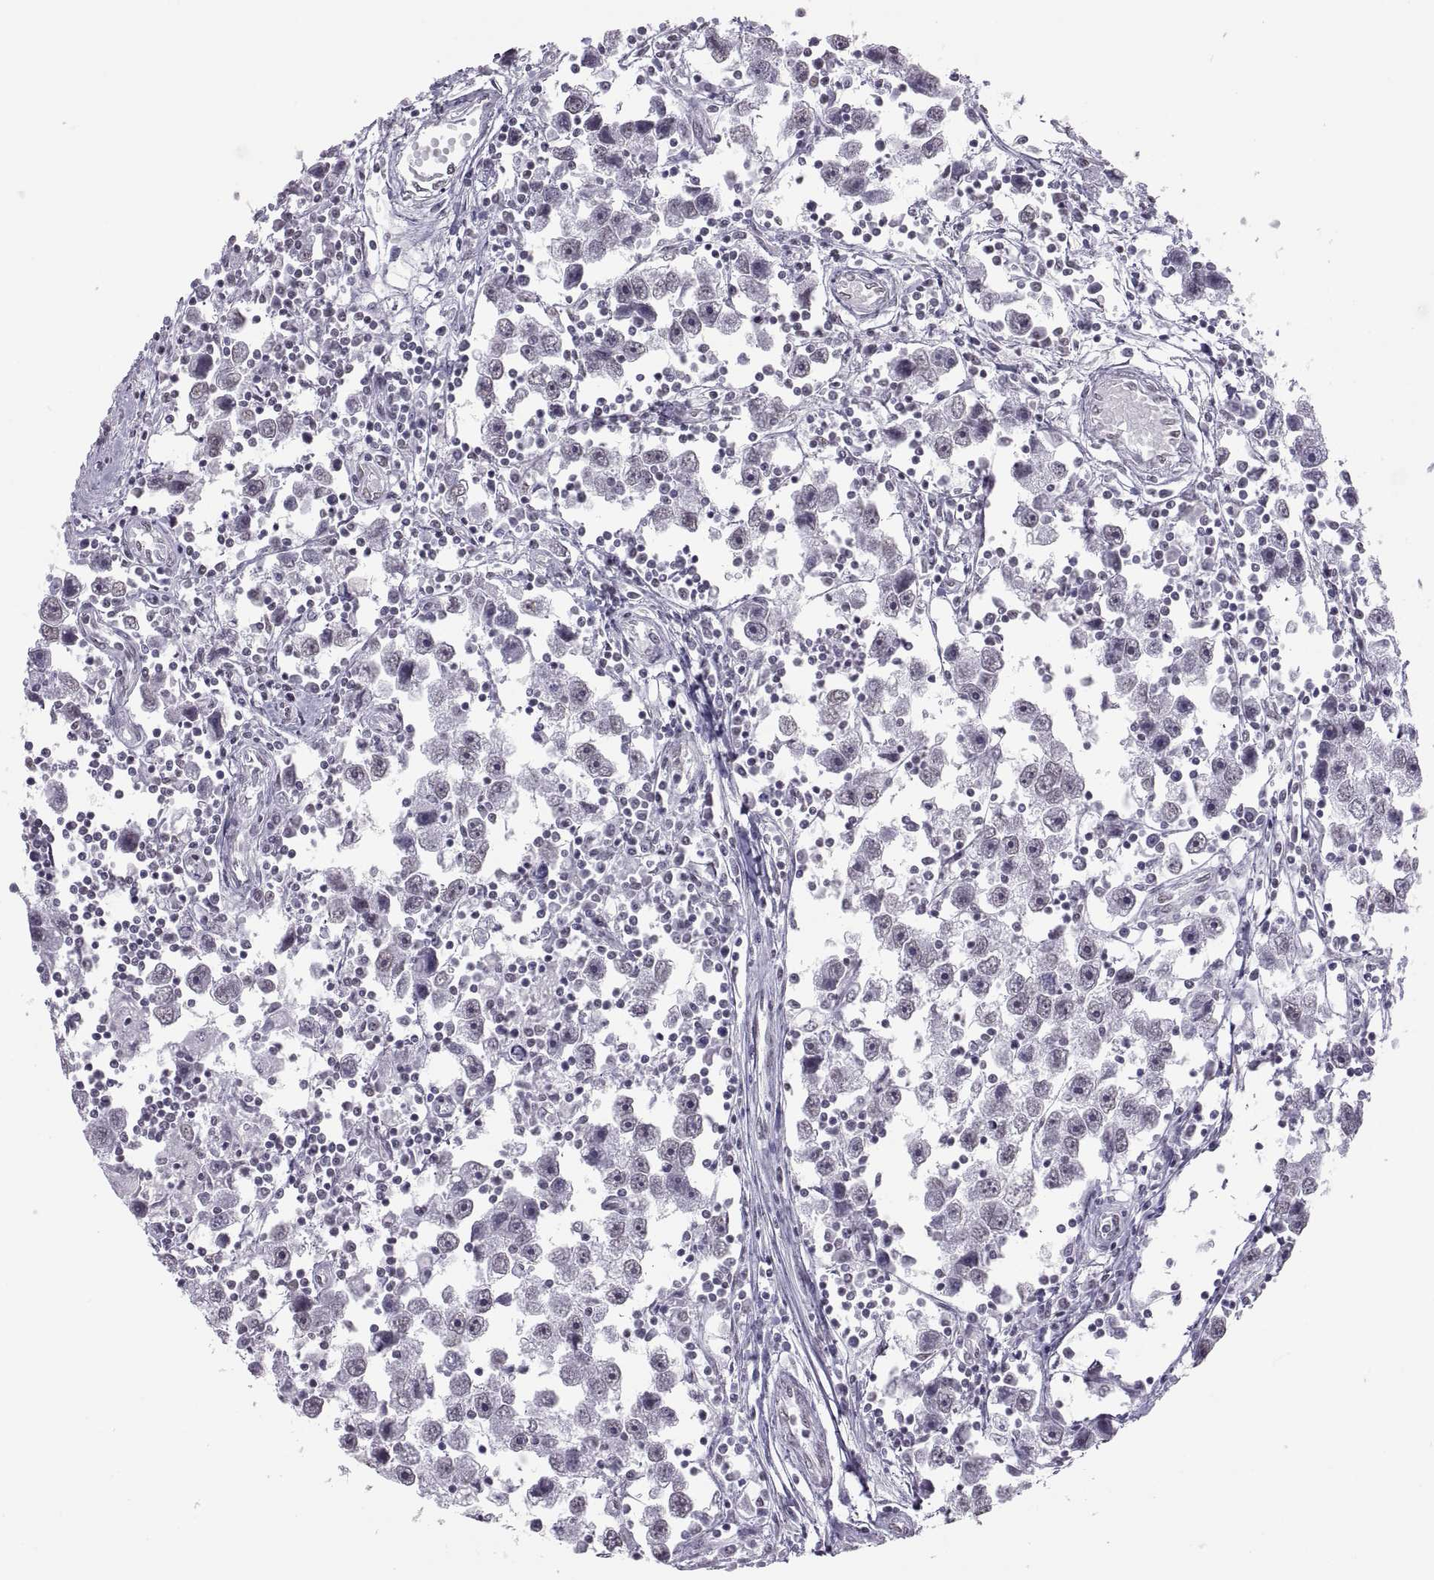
{"staining": {"intensity": "negative", "quantity": "none", "location": "none"}, "tissue": "testis cancer", "cell_type": "Tumor cells", "image_type": "cancer", "snomed": [{"axis": "morphology", "description": "Seminoma, NOS"}, {"axis": "topography", "description": "Testis"}], "caption": "Immunohistochemistry of testis cancer (seminoma) displays no expression in tumor cells.", "gene": "CARTPT", "patient": {"sex": "male", "age": 30}}